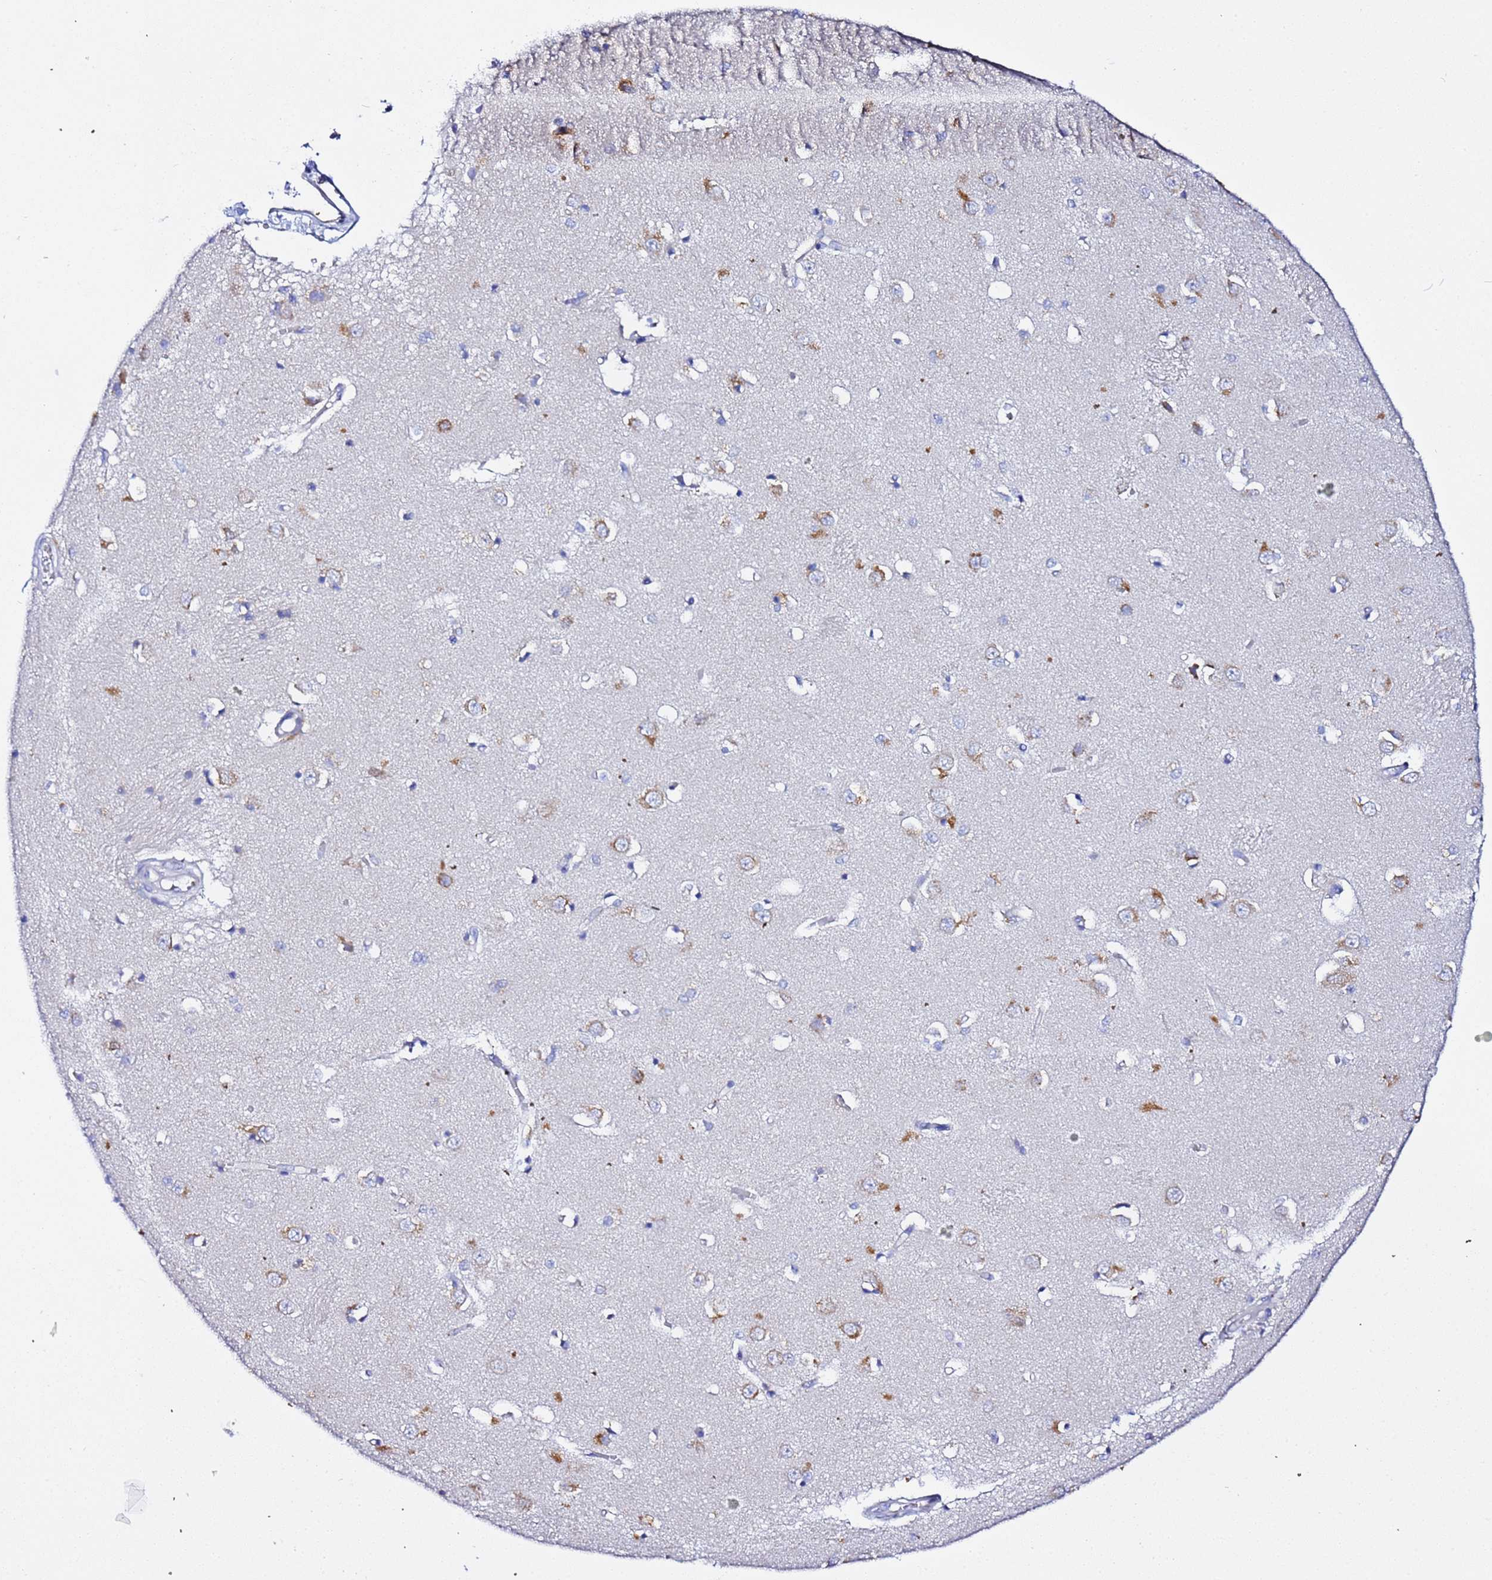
{"staining": {"intensity": "negative", "quantity": "none", "location": "none"}, "tissue": "caudate", "cell_type": "Glial cells", "image_type": "normal", "snomed": [{"axis": "morphology", "description": "Normal tissue, NOS"}, {"axis": "topography", "description": "Lateral ventricle wall"}], "caption": "Immunohistochemistry (IHC) micrograph of benign caudate stained for a protein (brown), which exhibits no positivity in glial cells. (Brightfield microscopy of DAB (3,3'-diaminobenzidine) immunohistochemistry at high magnification).", "gene": "VTI1B", "patient": {"sex": "male", "age": 37}}